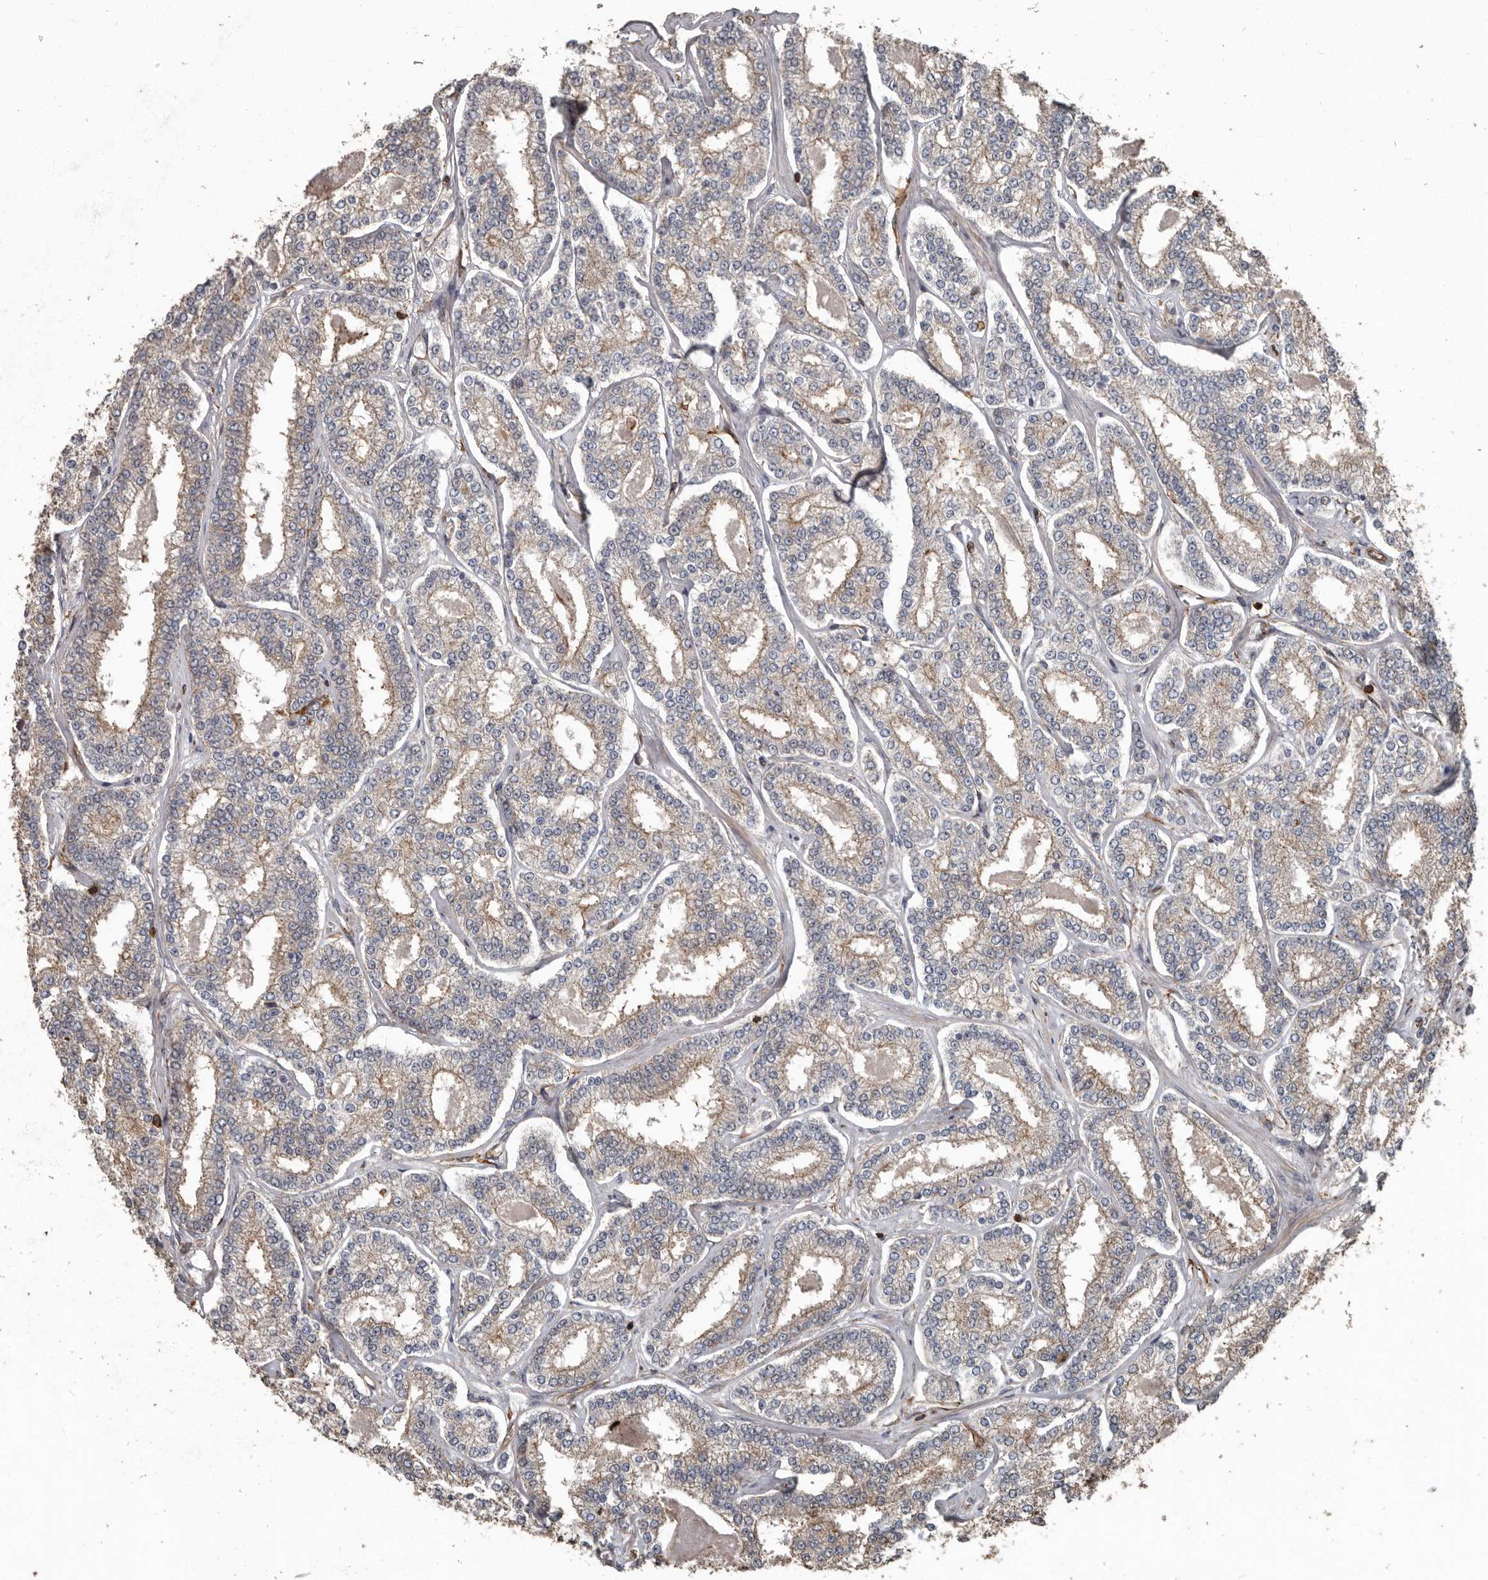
{"staining": {"intensity": "weak", "quantity": "25%-75%", "location": "cytoplasmic/membranous"}, "tissue": "prostate cancer", "cell_type": "Tumor cells", "image_type": "cancer", "snomed": [{"axis": "morphology", "description": "Normal tissue, NOS"}, {"axis": "morphology", "description": "Adenocarcinoma, High grade"}, {"axis": "topography", "description": "Prostate"}], "caption": "Human prostate cancer stained for a protein (brown) displays weak cytoplasmic/membranous positive positivity in approximately 25%-75% of tumor cells.", "gene": "DENND6B", "patient": {"sex": "male", "age": 83}}